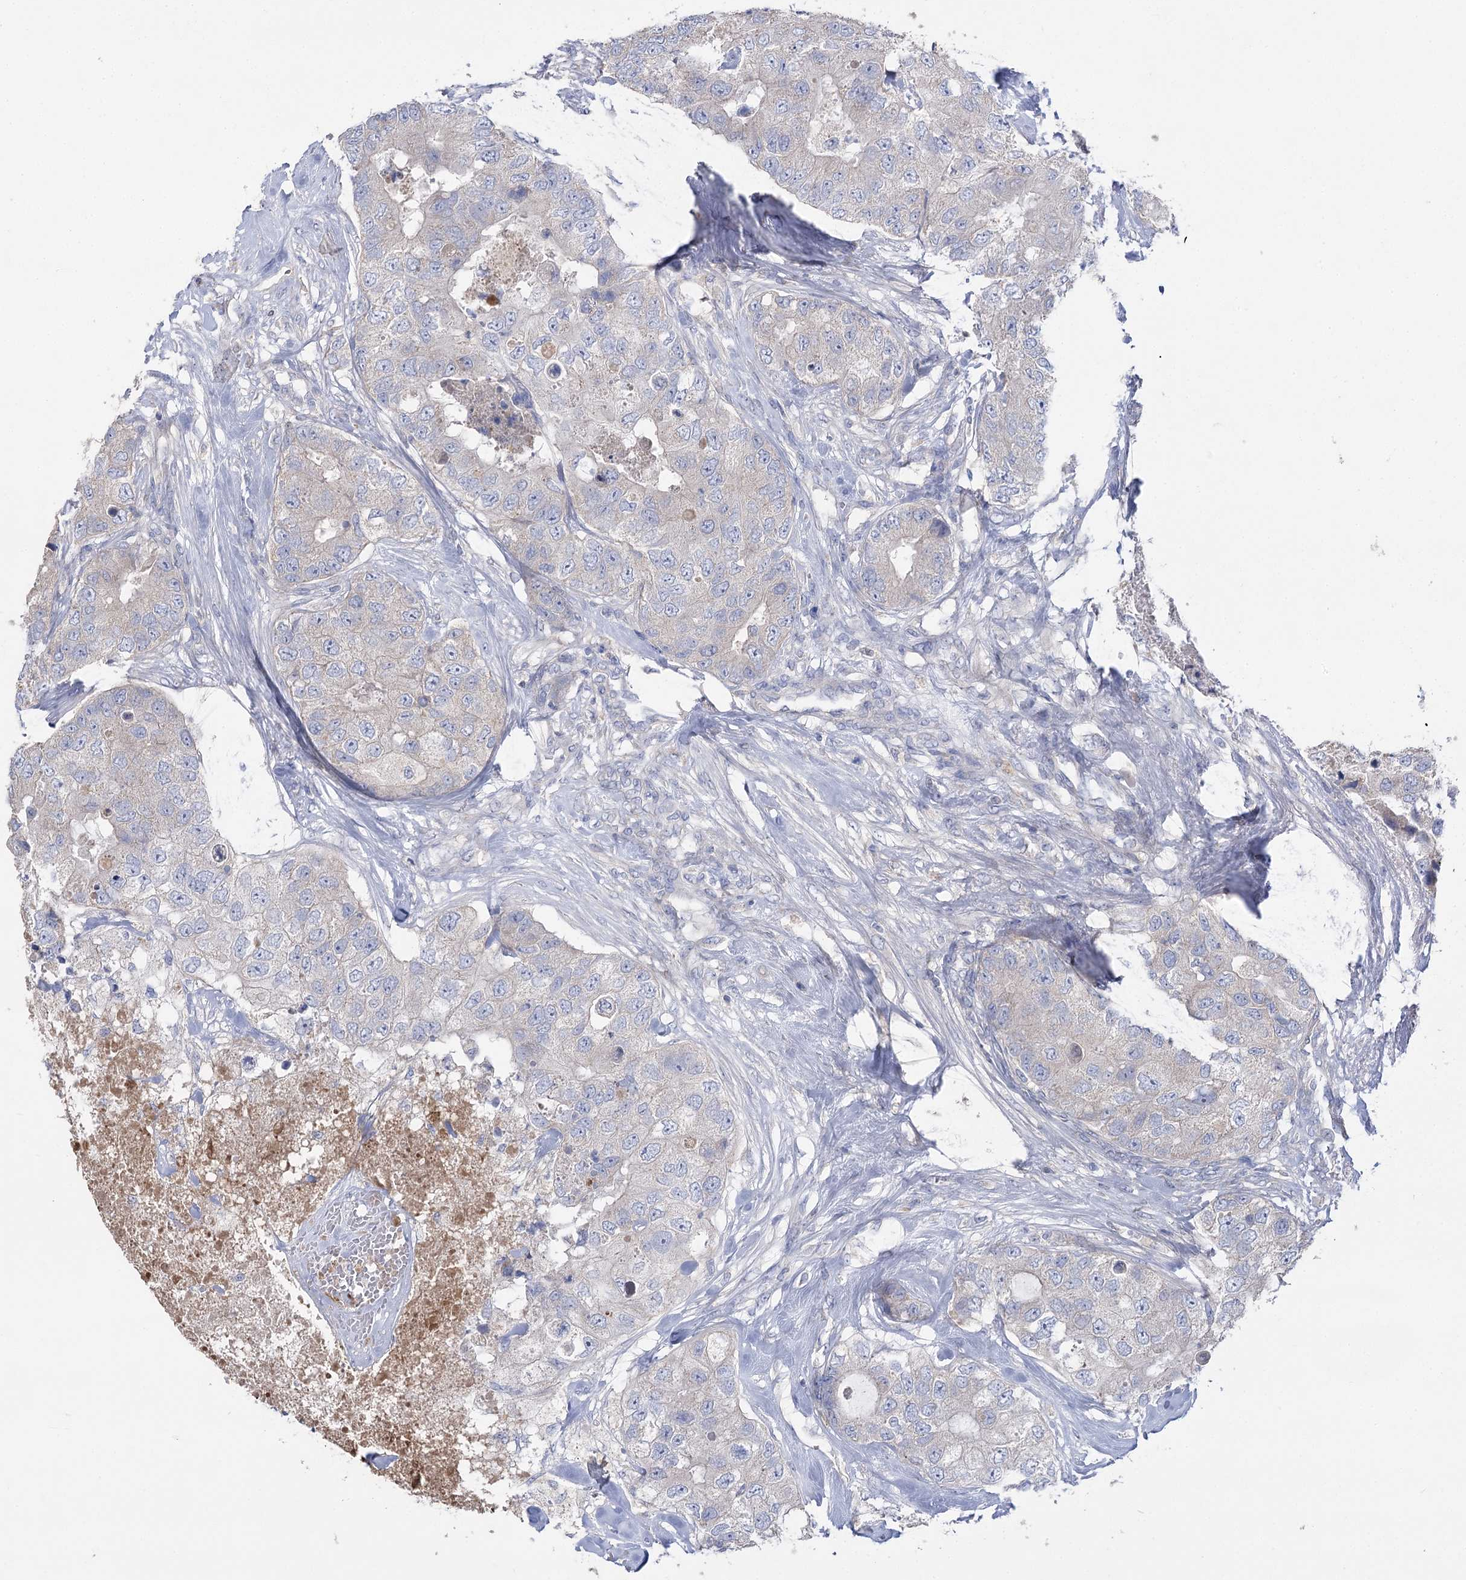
{"staining": {"intensity": "negative", "quantity": "none", "location": "none"}, "tissue": "breast cancer", "cell_type": "Tumor cells", "image_type": "cancer", "snomed": [{"axis": "morphology", "description": "Duct carcinoma"}, {"axis": "topography", "description": "Breast"}], "caption": "Immunohistochemical staining of human breast cancer (infiltrating ductal carcinoma) demonstrates no significant expression in tumor cells.", "gene": "NRAP", "patient": {"sex": "female", "age": 62}}